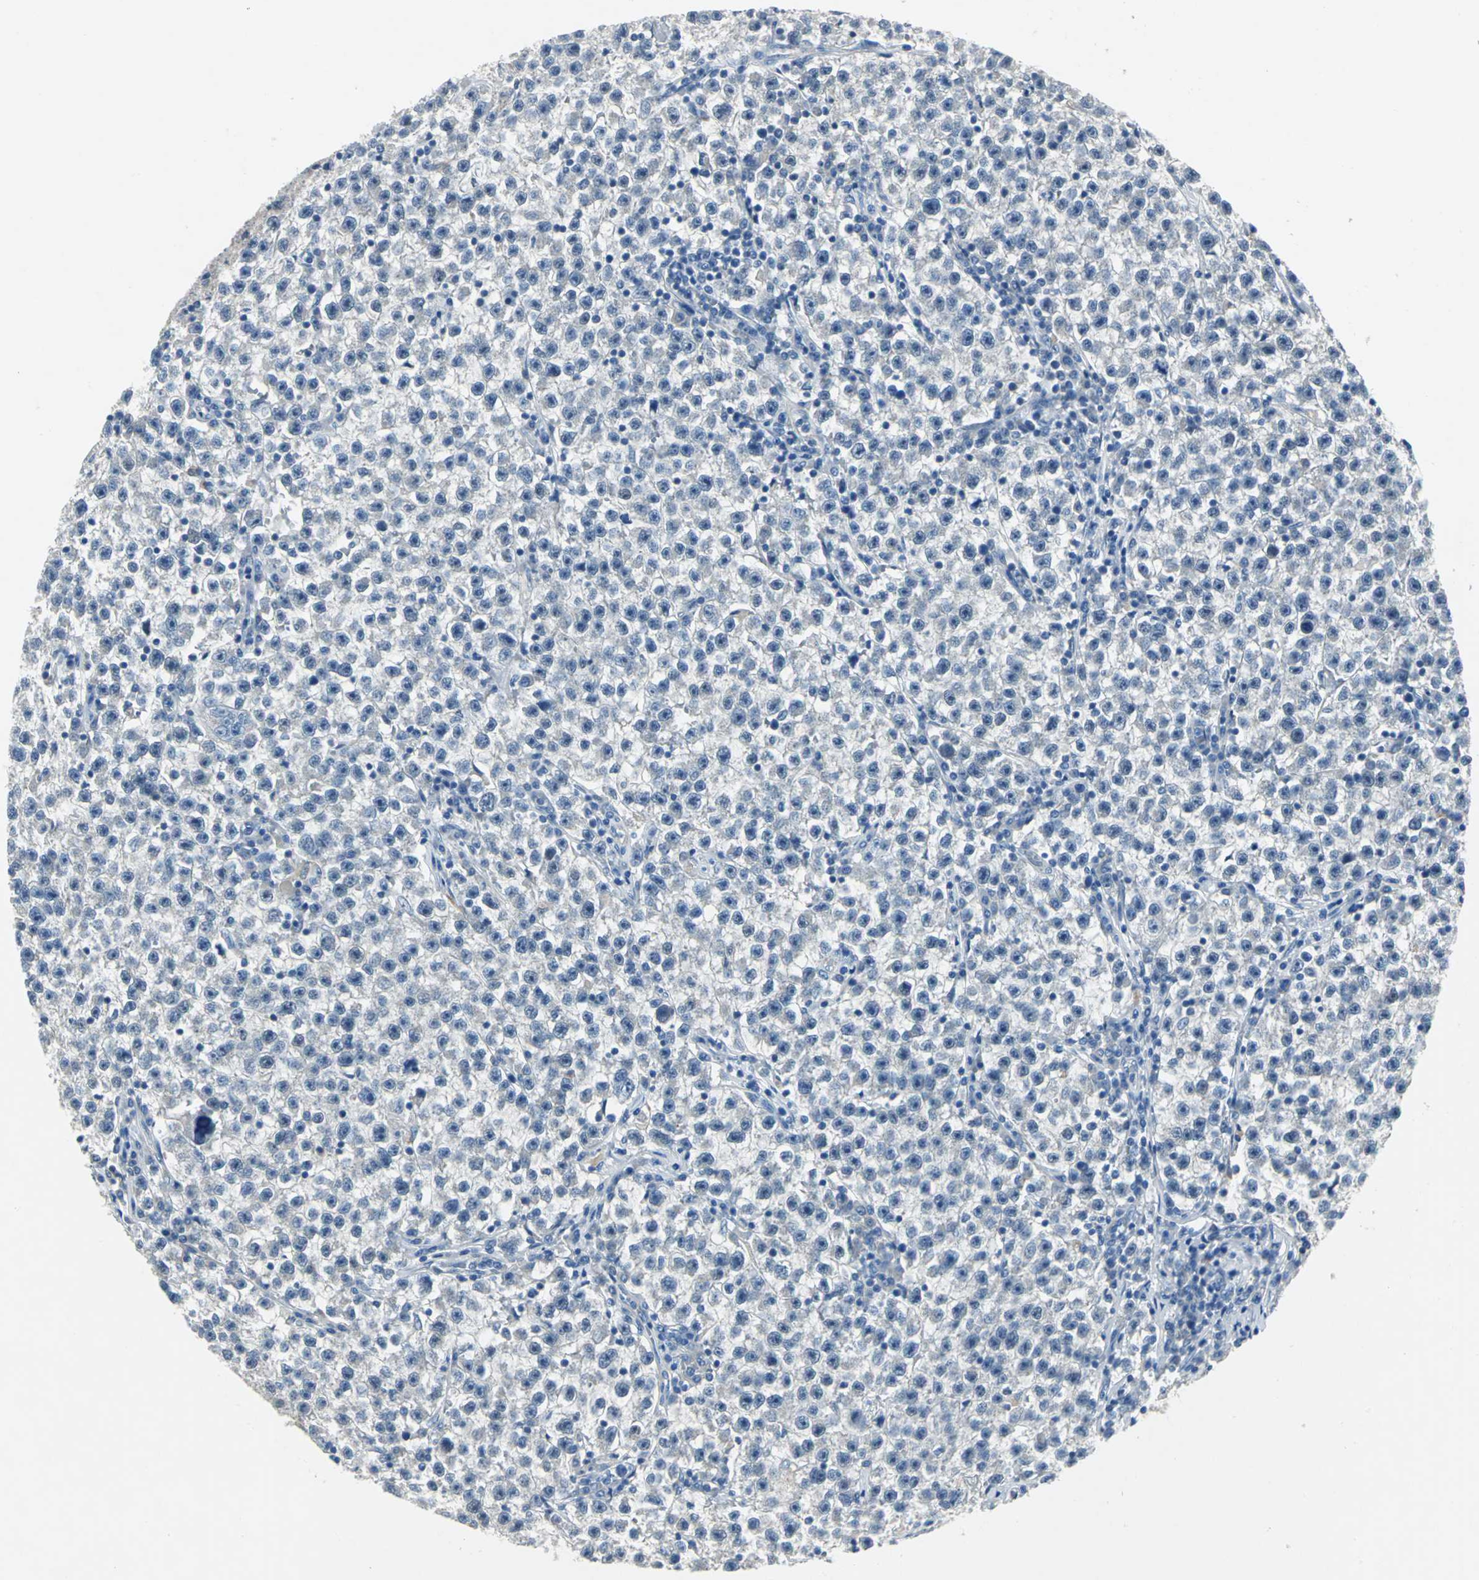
{"staining": {"intensity": "negative", "quantity": "none", "location": "none"}, "tissue": "testis cancer", "cell_type": "Tumor cells", "image_type": "cancer", "snomed": [{"axis": "morphology", "description": "Seminoma, NOS"}, {"axis": "topography", "description": "Testis"}], "caption": "This is an immunohistochemistry (IHC) micrograph of human testis cancer. There is no staining in tumor cells.", "gene": "EFNB3", "patient": {"sex": "male", "age": 22}}